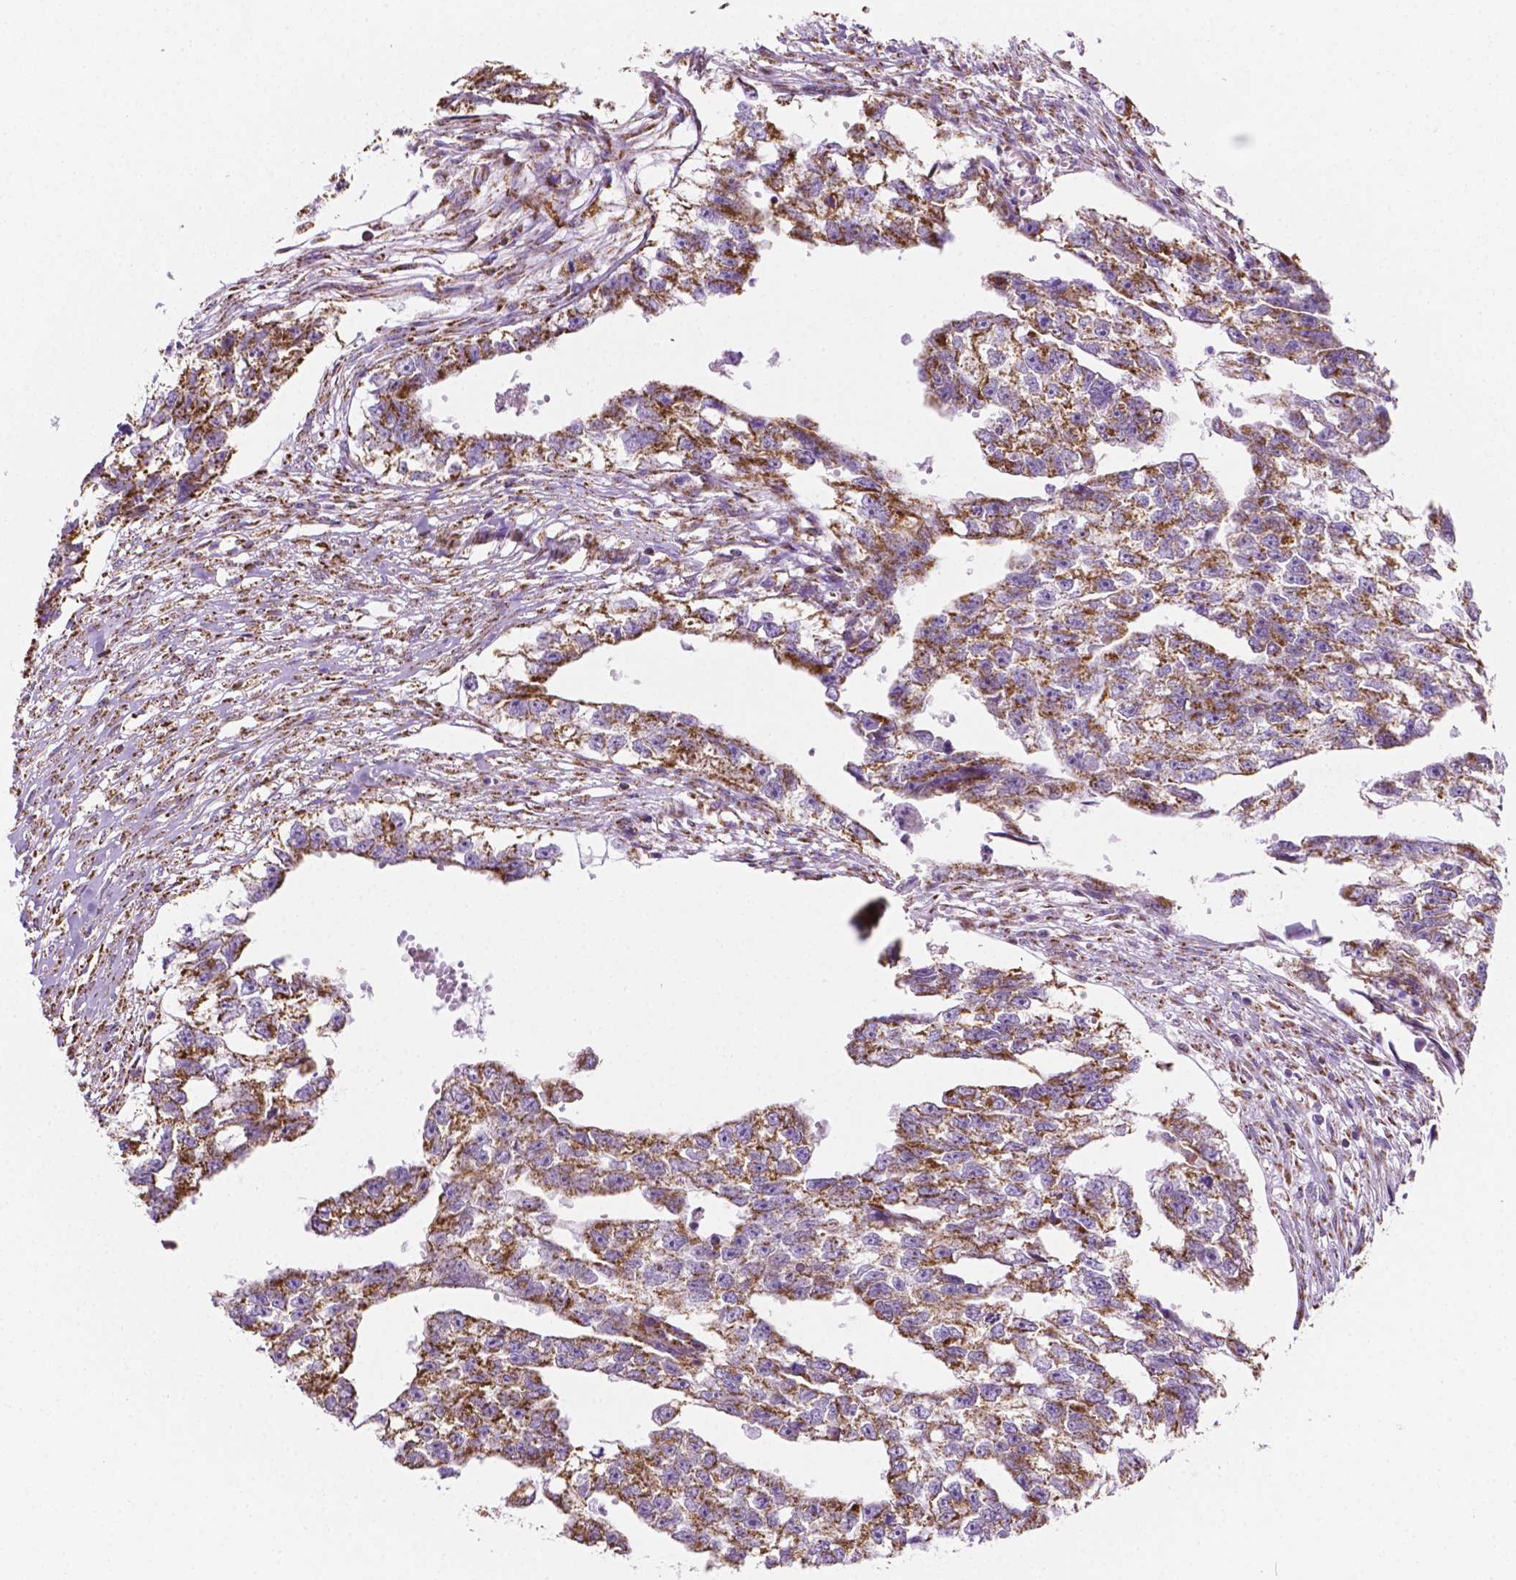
{"staining": {"intensity": "strong", "quantity": "25%-75%", "location": "cytoplasmic/membranous"}, "tissue": "testis cancer", "cell_type": "Tumor cells", "image_type": "cancer", "snomed": [{"axis": "morphology", "description": "Carcinoma, Embryonal, NOS"}, {"axis": "morphology", "description": "Teratoma, malignant, NOS"}, {"axis": "topography", "description": "Testis"}], "caption": "The photomicrograph demonstrates staining of testis embryonal carcinoma, revealing strong cytoplasmic/membranous protein expression (brown color) within tumor cells.", "gene": "RMDN3", "patient": {"sex": "male", "age": 44}}